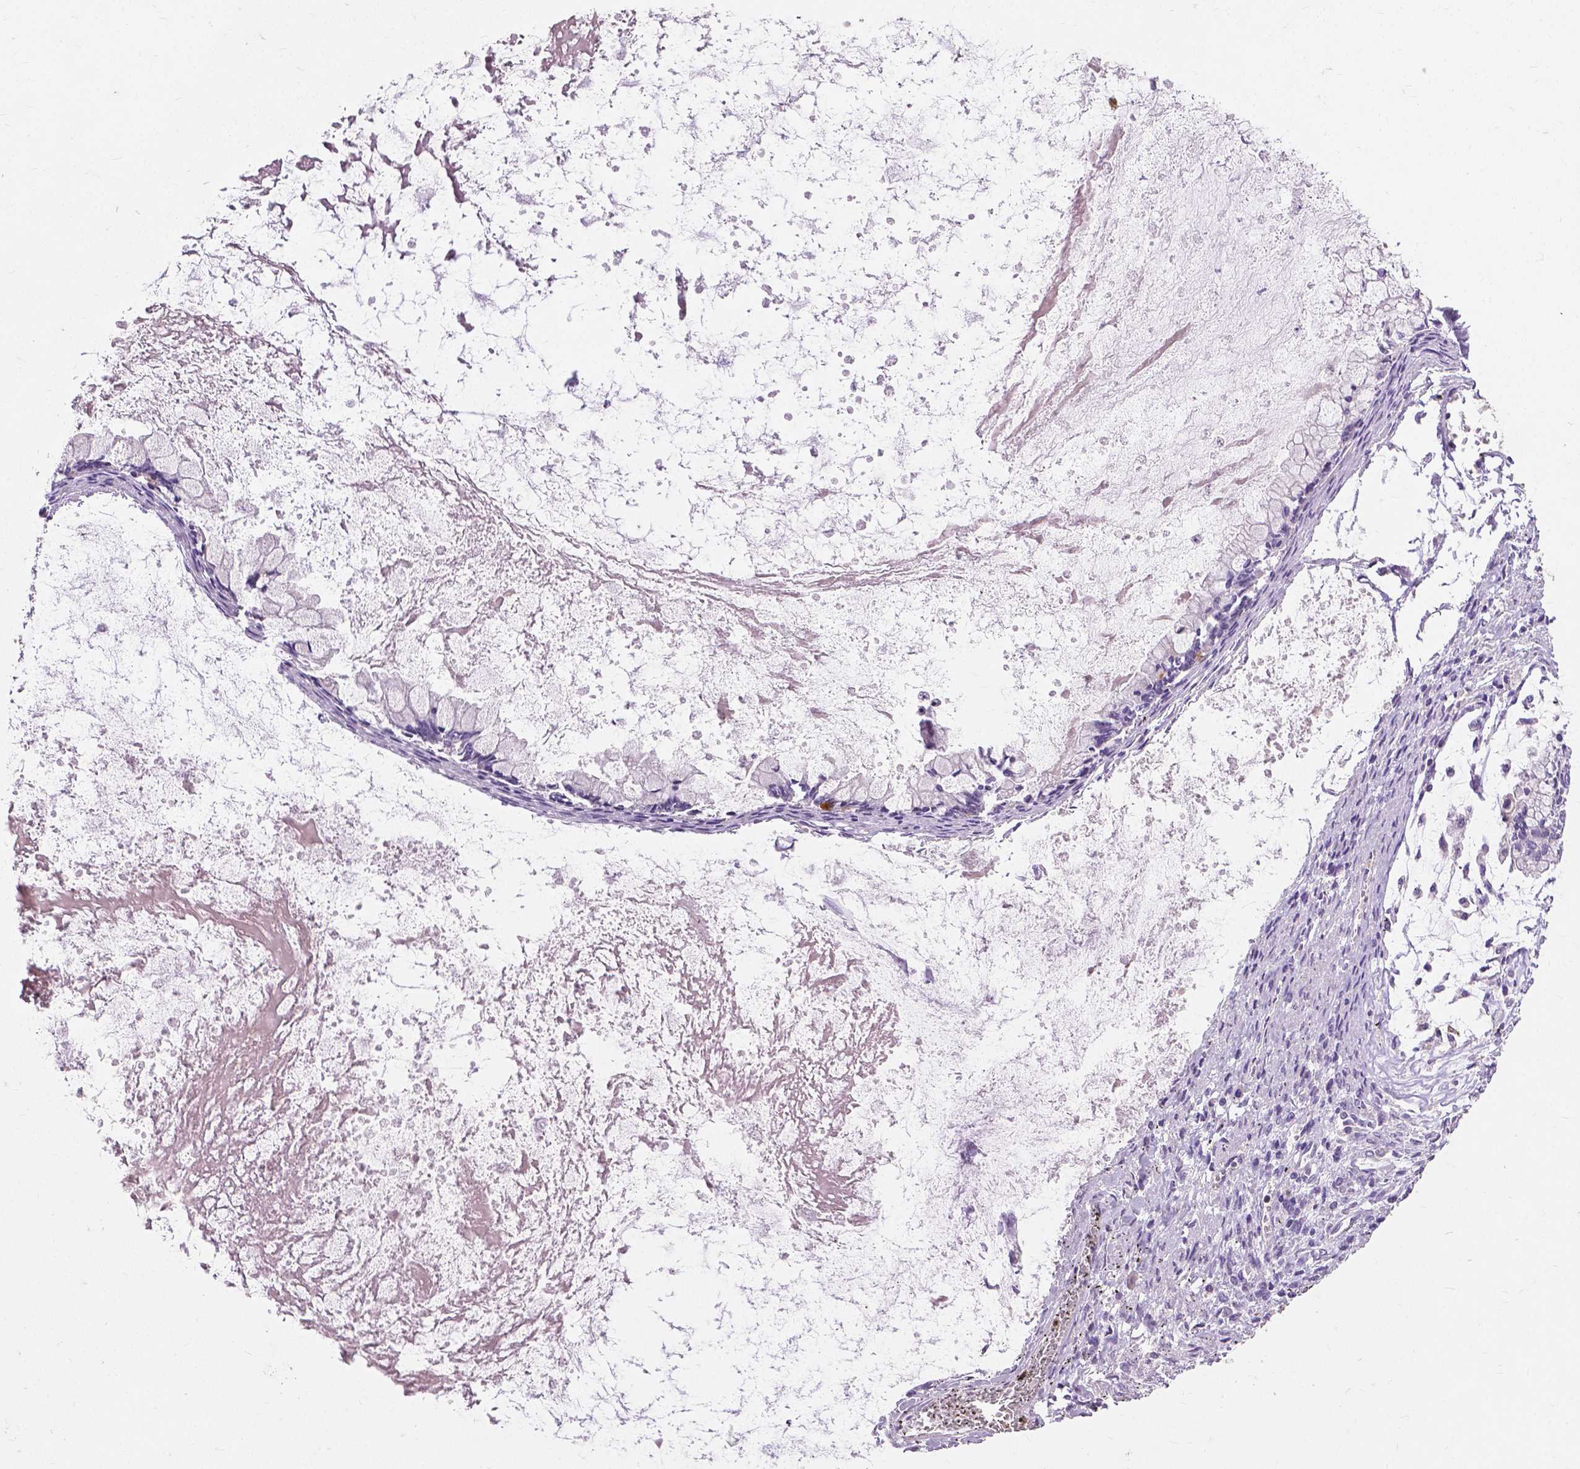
{"staining": {"intensity": "negative", "quantity": "none", "location": "none"}, "tissue": "ovarian cancer", "cell_type": "Tumor cells", "image_type": "cancer", "snomed": [{"axis": "morphology", "description": "Cystadenocarcinoma, mucinous, NOS"}, {"axis": "topography", "description": "Ovary"}], "caption": "An IHC histopathology image of ovarian cancer is shown. There is no staining in tumor cells of ovarian cancer.", "gene": "CXCR2", "patient": {"sex": "female", "age": 67}}